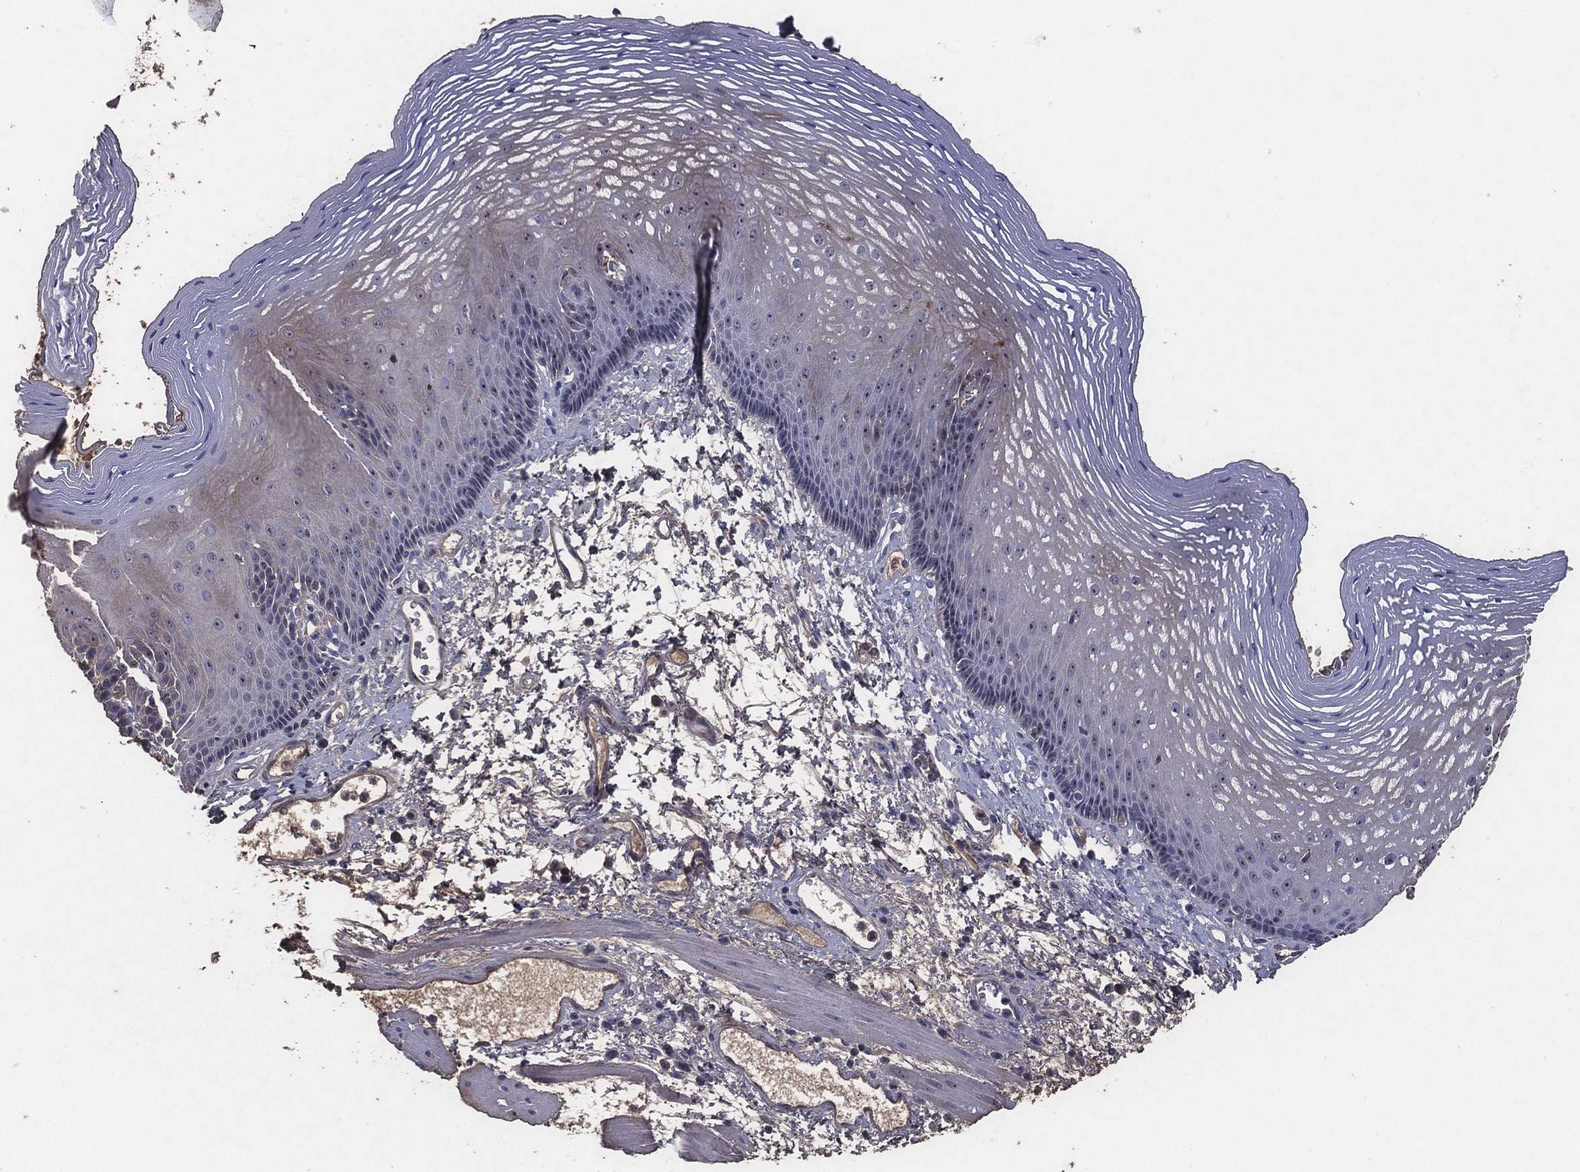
{"staining": {"intensity": "negative", "quantity": "none", "location": "none"}, "tissue": "esophagus", "cell_type": "Squamous epithelial cells", "image_type": "normal", "snomed": [{"axis": "morphology", "description": "Normal tissue, NOS"}, {"axis": "topography", "description": "Esophagus"}], "caption": "DAB (3,3'-diaminobenzidine) immunohistochemical staining of unremarkable human esophagus demonstrates no significant staining in squamous epithelial cells.", "gene": "EFNA1", "patient": {"sex": "male", "age": 76}}